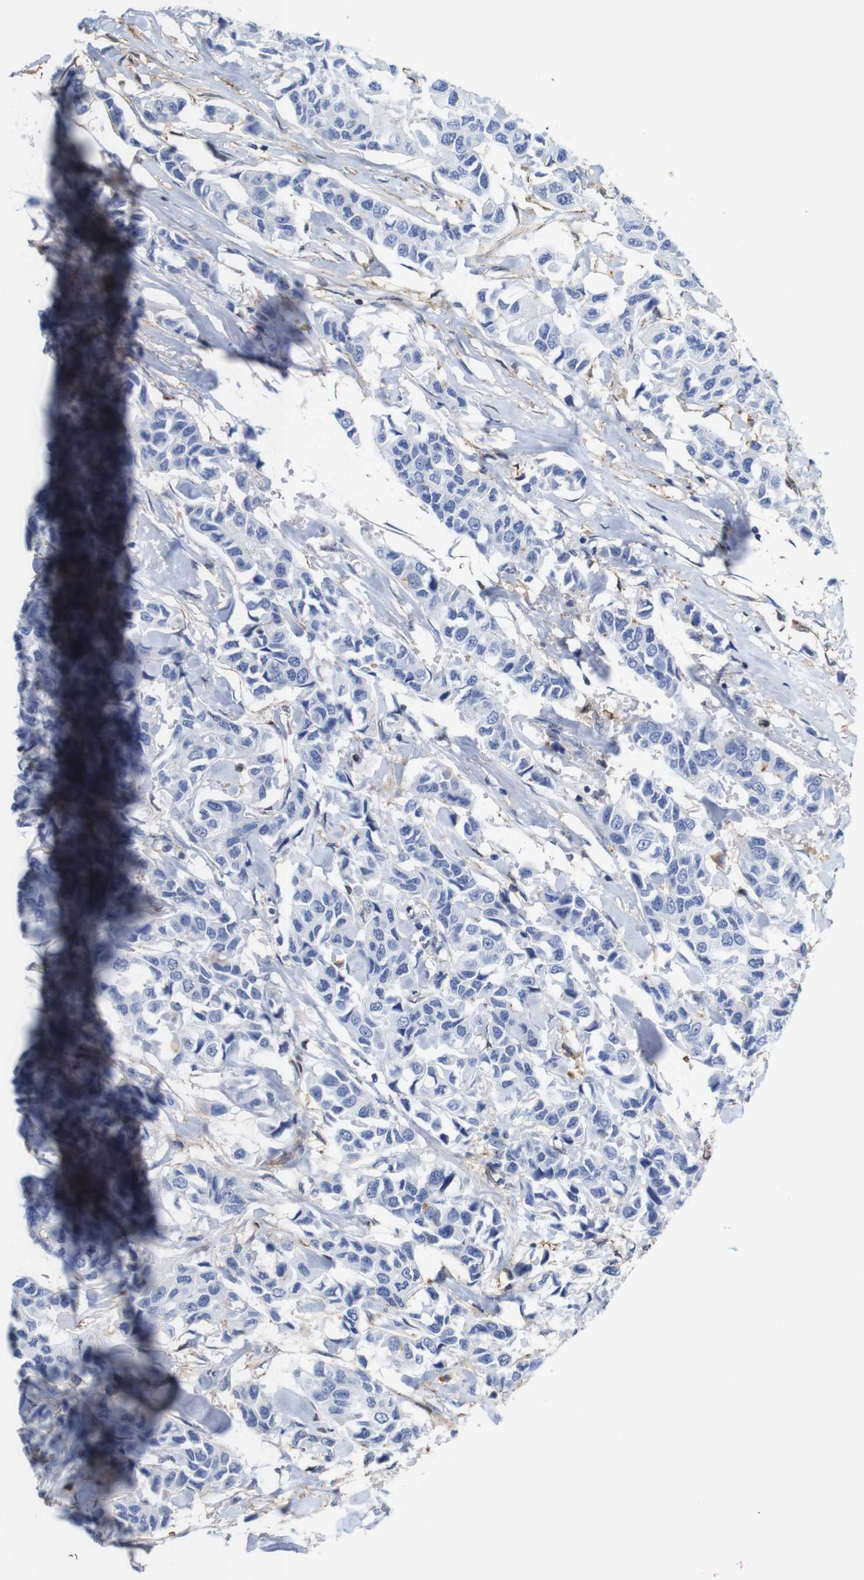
{"staining": {"intensity": "negative", "quantity": "none", "location": "none"}, "tissue": "breast cancer", "cell_type": "Tumor cells", "image_type": "cancer", "snomed": [{"axis": "morphology", "description": "Duct carcinoma"}, {"axis": "topography", "description": "Breast"}], "caption": "Immunohistochemistry histopathology image of breast cancer (infiltrating ductal carcinoma) stained for a protein (brown), which reveals no expression in tumor cells.", "gene": "ANXA1", "patient": {"sex": "female", "age": 80}}